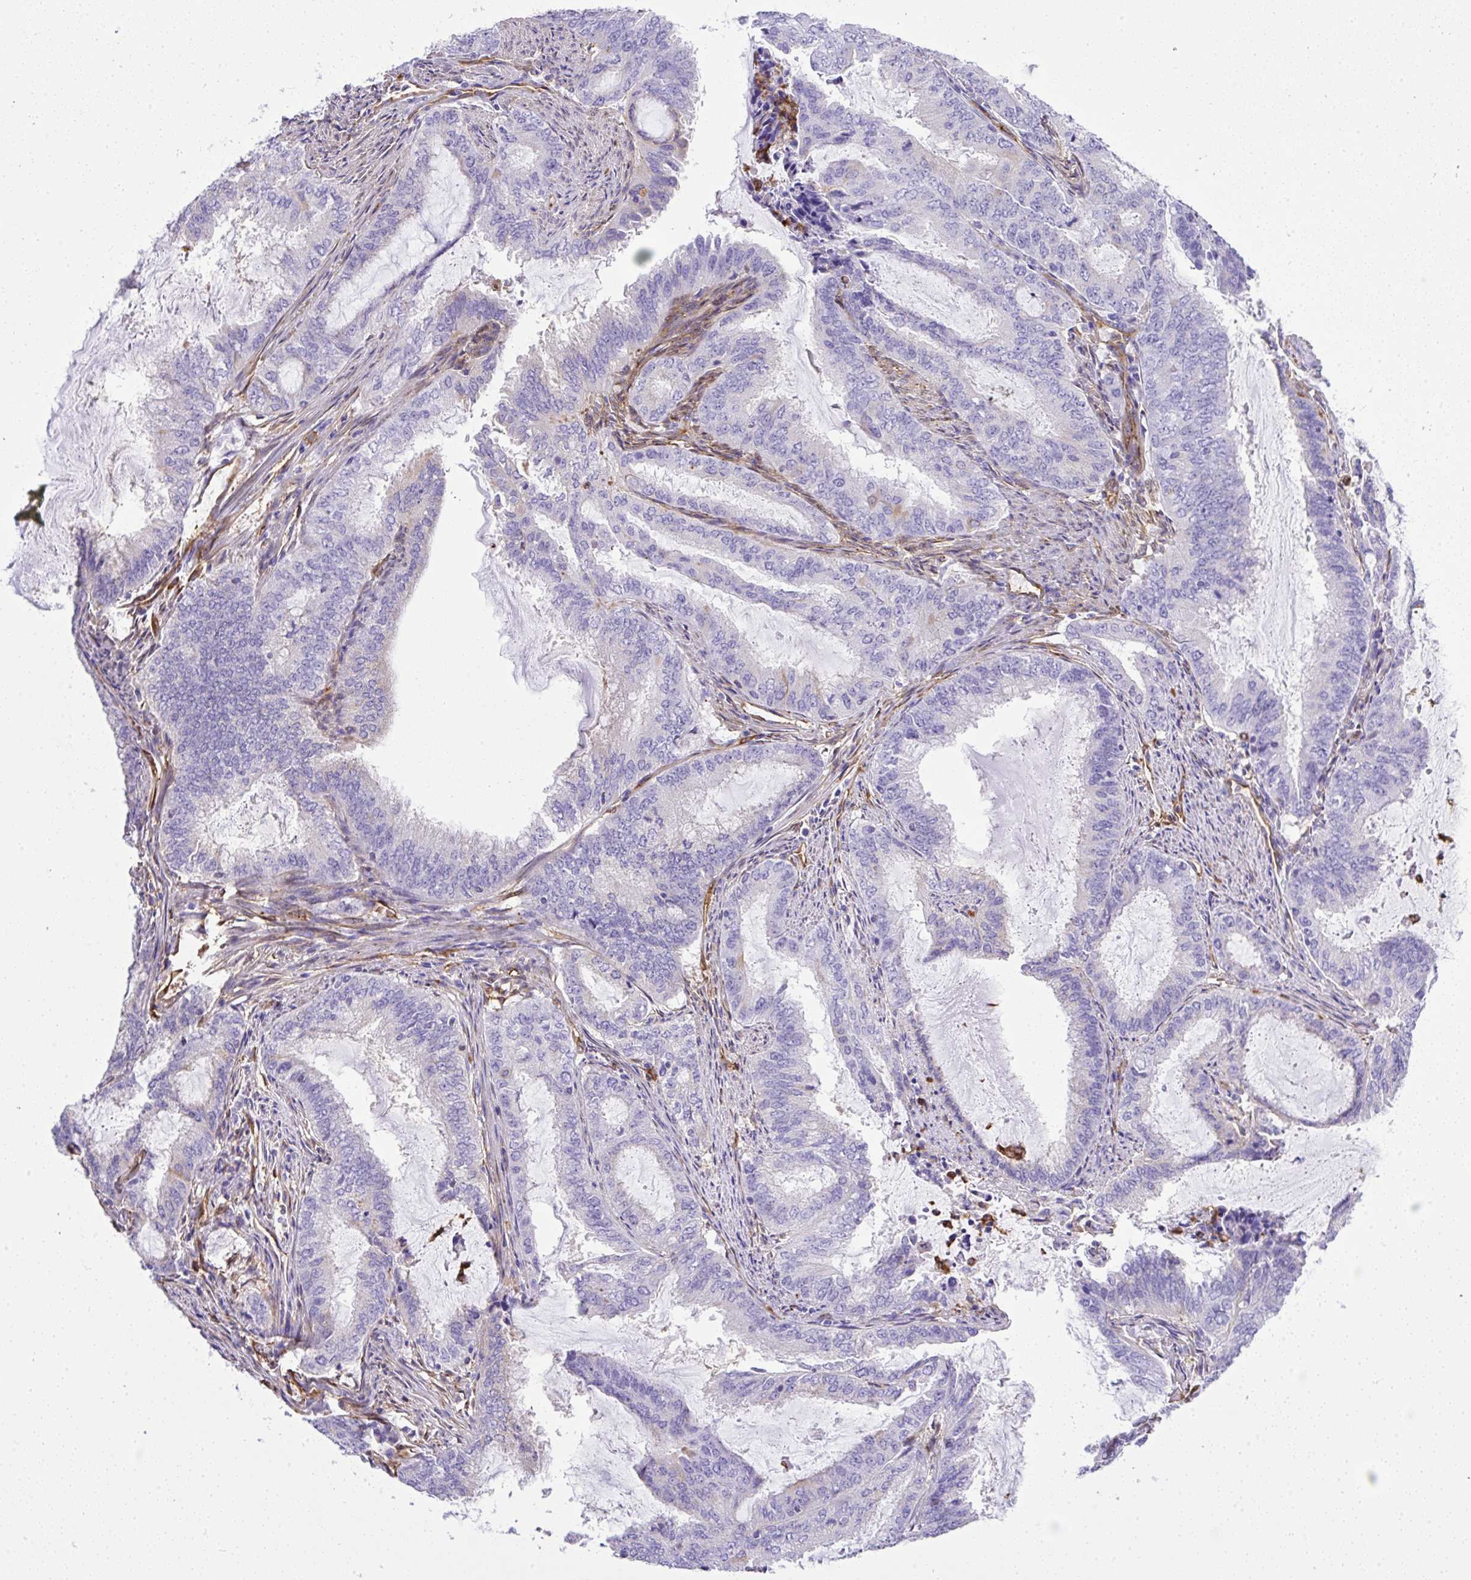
{"staining": {"intensity": "negative", "quantity": "none", "location": "none"}, "tissue": "endometrial cancer", "cell_type": "Tumor cells", "image_type": "cancer", "snomed": [{"axis": "morphology", "description": "Adenocarcinoma, NOS"}, {"axis": "topography", "description": "Endometrium"}], "caption": "Tumor cells show no significant protein positivity in endometrial adenocarcinoma. (DAB (3,3'-diaminobenzidine) immunohistochemistry, high magnification).", "gene": "MAGEB5", "patient": {"sex": "female", "age": 51}}